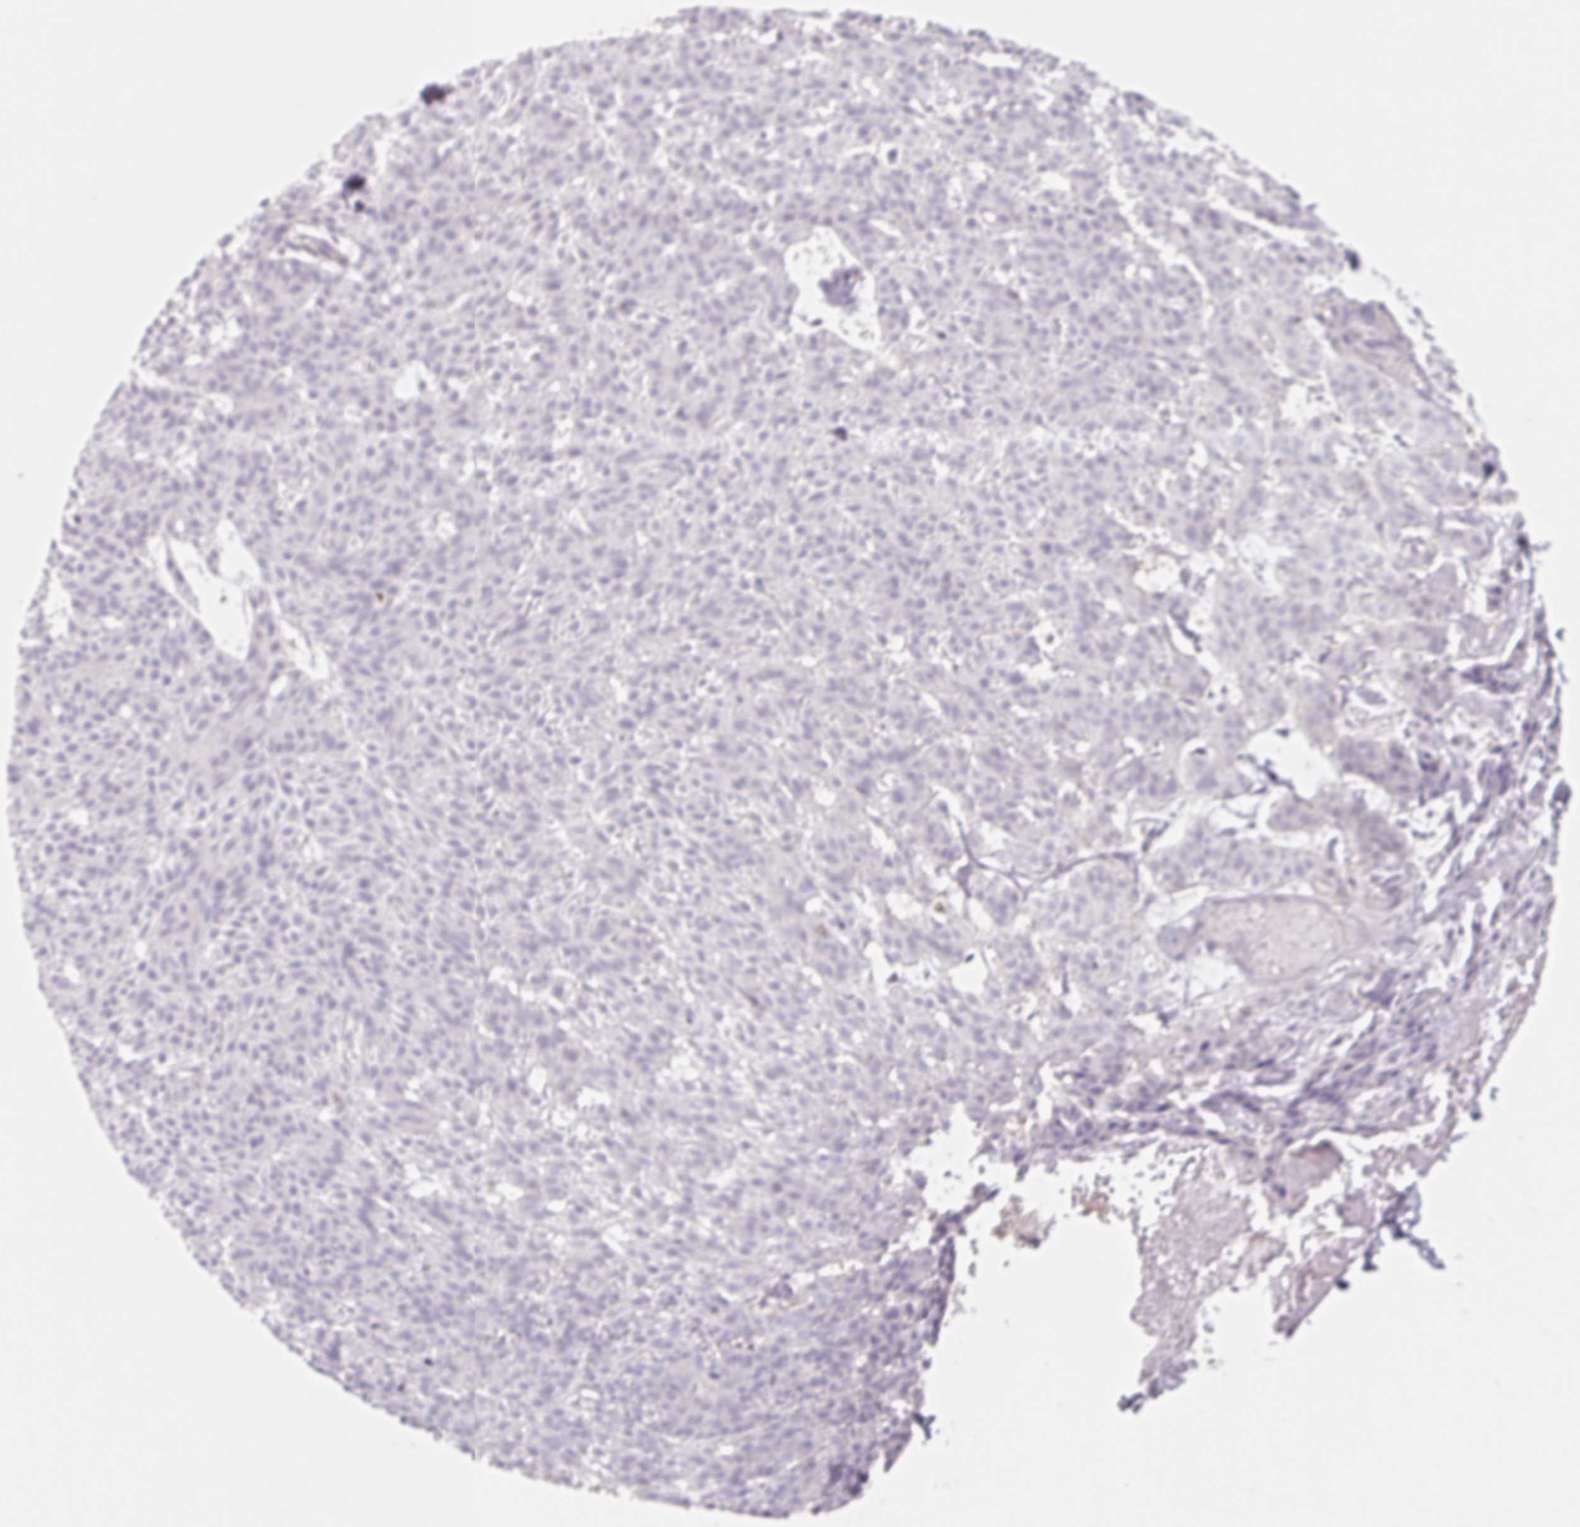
{"staining": {"intensity": "negative", "quantity": "none", "location": "none"}, "tissue": "skin cancer", "cell_type": "Tumor cells", "image_type": "cancer", "snomed": [{"axis": "morphology", "description": "Basal cell carcinoma"}, {"axis": "topography", "description": "Skin"}], "caption": "Immunohistochemistry of basal cell carcinoma (skin) demonstrates no positivity in tumor cells.", "gene": "LRRC23", "patient": {"sex": "female", "age": 78}}